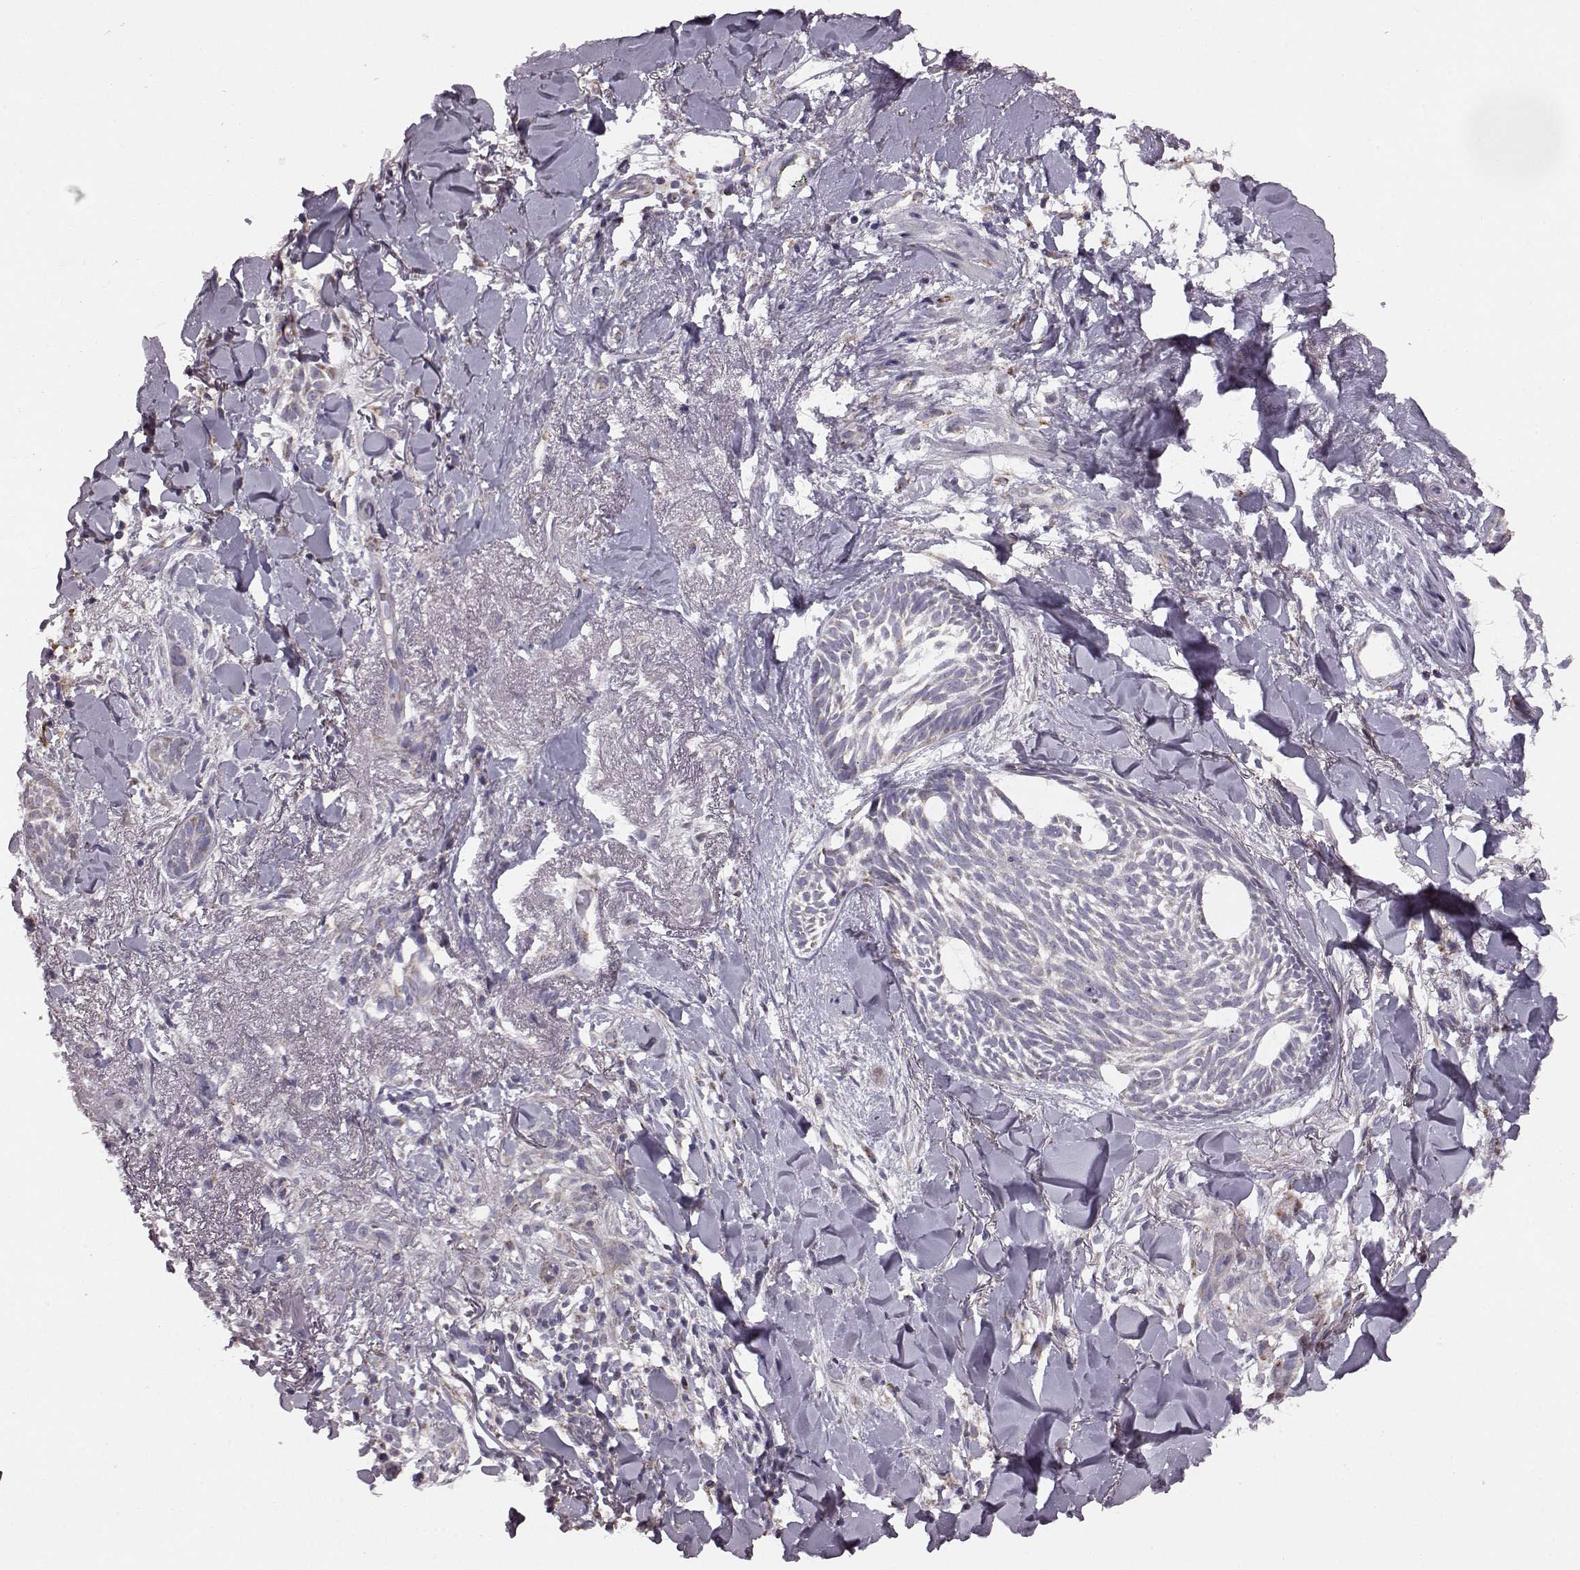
{"staining": {"intensity": "negative", "quantity": "none", "location": "none"}, "tissue": "skin cancer", "cell_type": "Tumor cells", "image_type": "cancer", "snomed": [{"axis": "morphology", "description": "Normal tissue, NOS"}, {"axis": "morphology", "description": "Basal cell carcinoma"}, {"axis": "topography", "description": "Skin"}], "caption": "DAB (3,3'-diaminobenzidine) immunohistochemical staining of human skin cancer demonstrates no significant positivity in tumor cells. (Brightfield microscopy of DAB (3,3'-diaminobenzidine) immunohistochemistry (IHC) at high magnification).", "gene": "FAM8A1", "patient": {"sex": "male", "age": 84}}